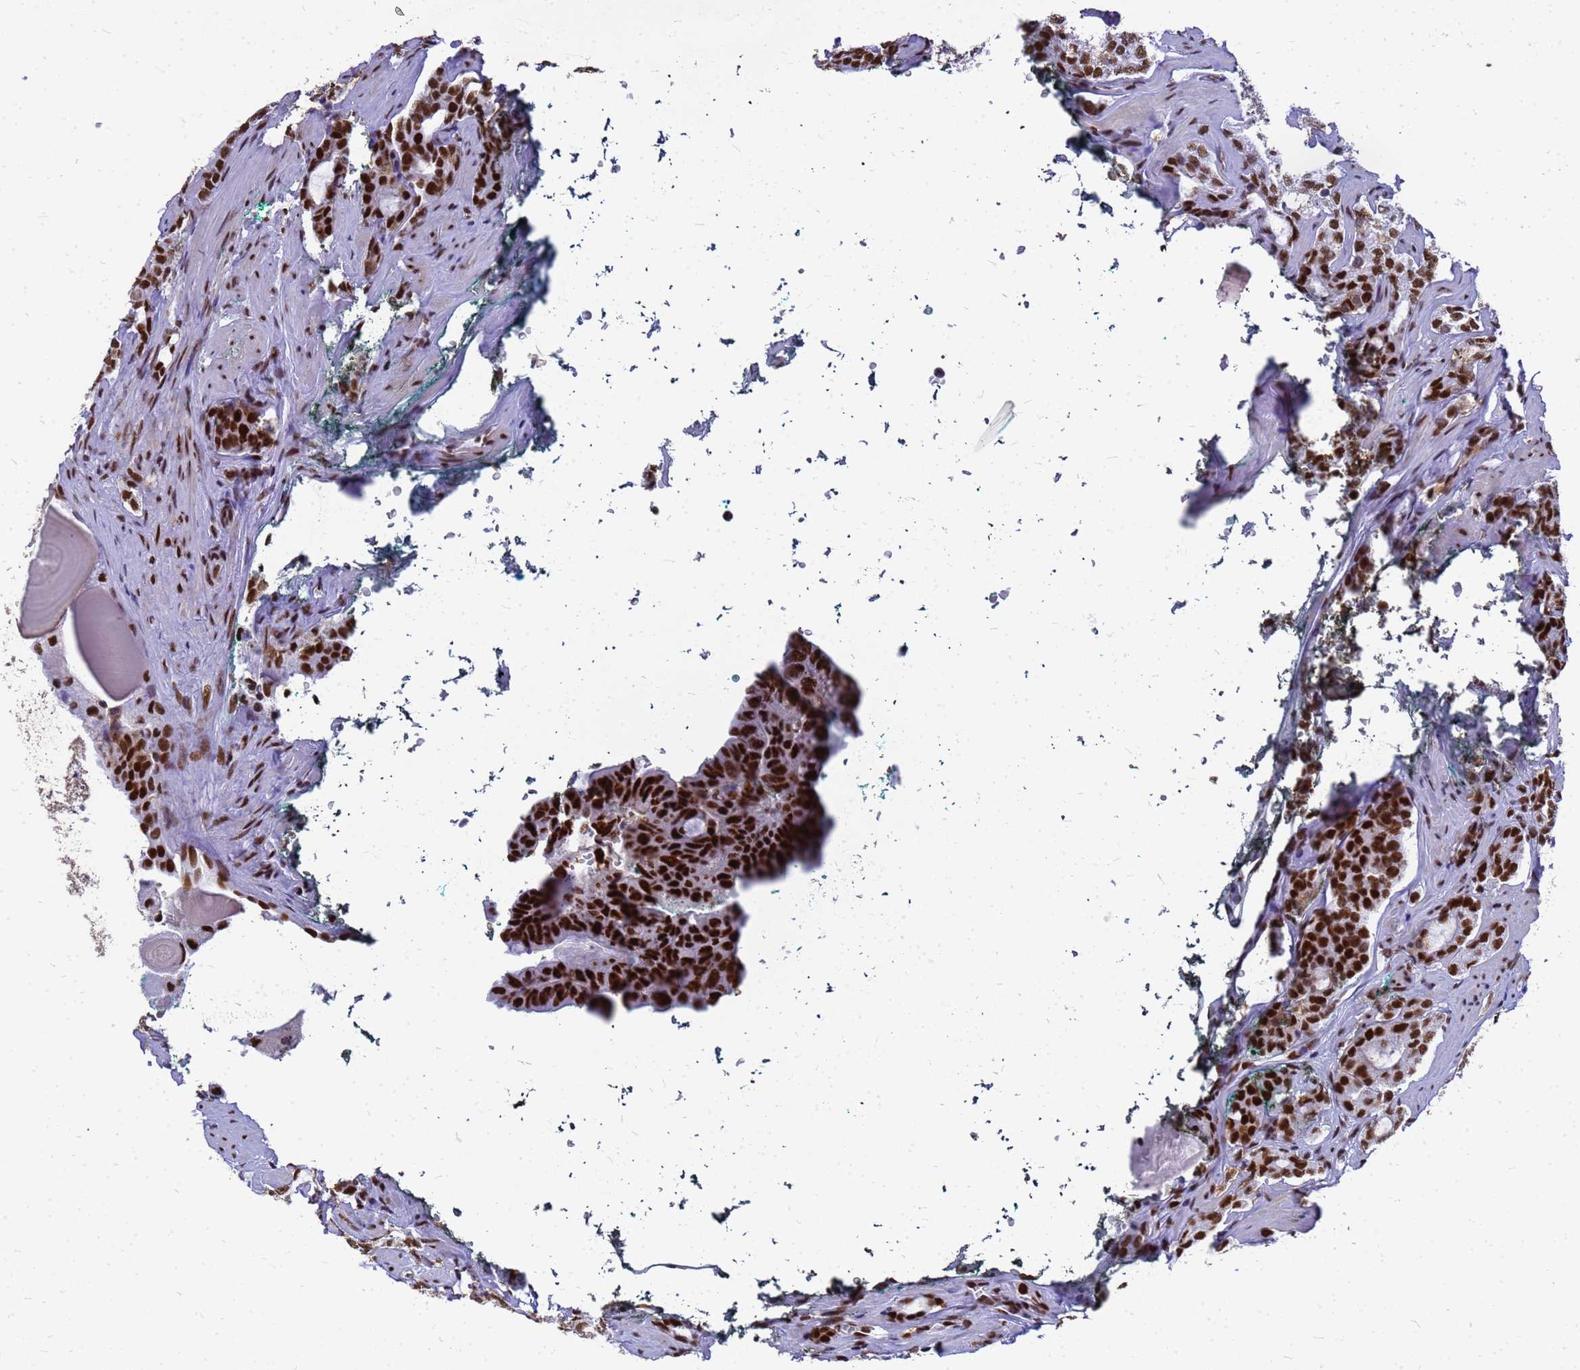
{"staining": {"intensity": "strong", "quantity": ">75%", "location": "nuclear"}, "tissue": "prostate cancer", "cell_type": "Tumor cells", "image_type": "cancer", "snomed": [{"axis": "morphology", "description": "Adenocarcinoma, High grade"}, {"axis": "topography", "description": "Prostate"}], "caption": "About >75% of tumor cells in human prostate cancer exhibit strong nuclear protein positivity as visualized by brown immunohistochemical staining.", "gene": "SART3", "patient": {"sex": "male", "age": 64}}